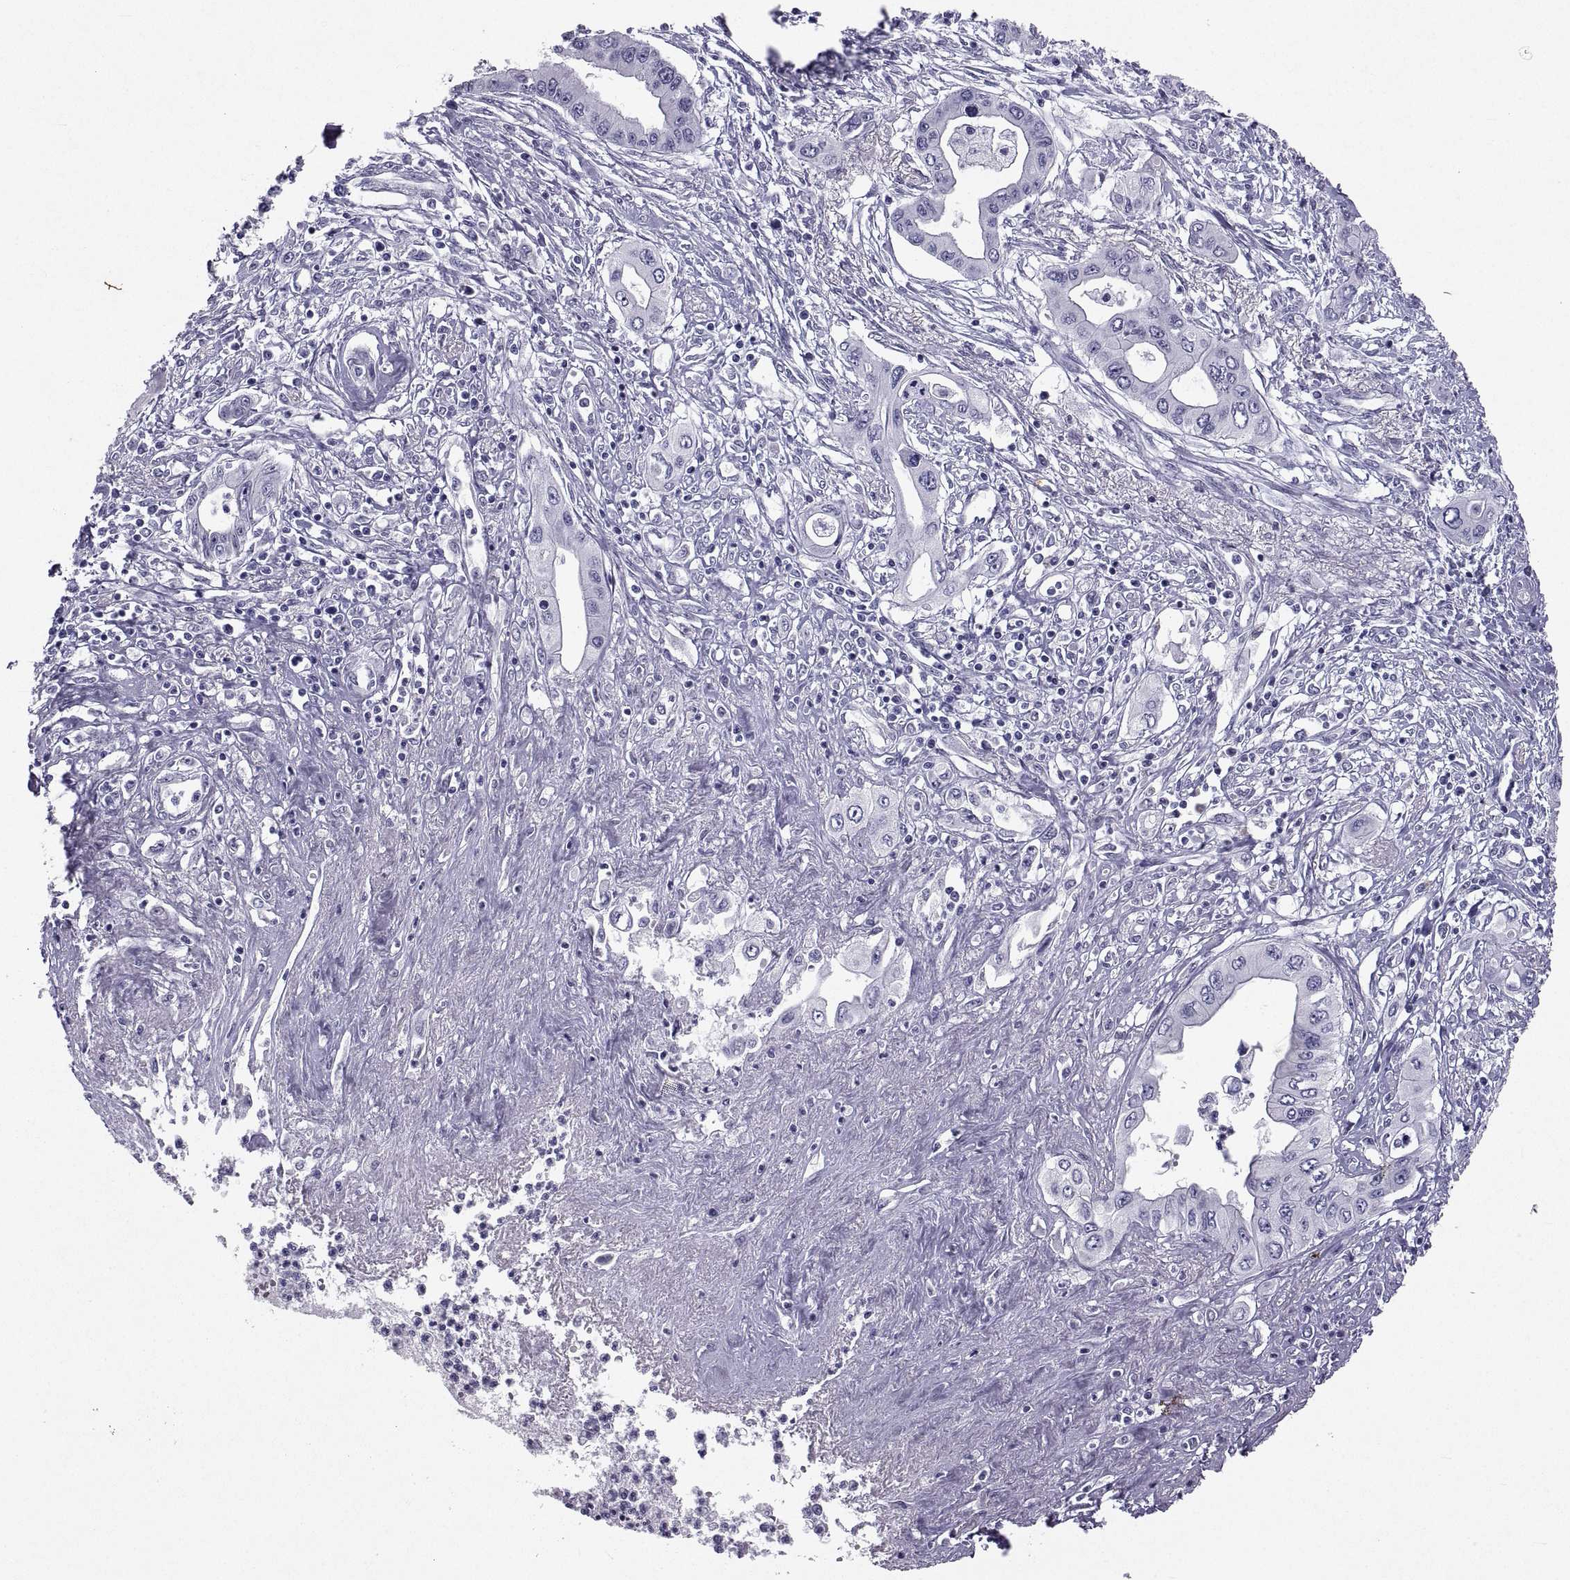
{"staining": {"intensity": "negative", "quantity": "none", "location": "none"}, "tissue": "pancreatic cancer", "cell_type": "Tumor cells", "image_type": "cancer", "snomed": [{"axis": "morphology", "description": "Adenocarcinoma, NOS"}, {"axis": "topography", "description": "Pancreas"}], "caption": "This is an IHC photomicrograph of human pancreatic adenocarcinoma. There is no staining in tumor cells.", "gene": "SOX21", "patient": {"sex": "female", "age": 62}}